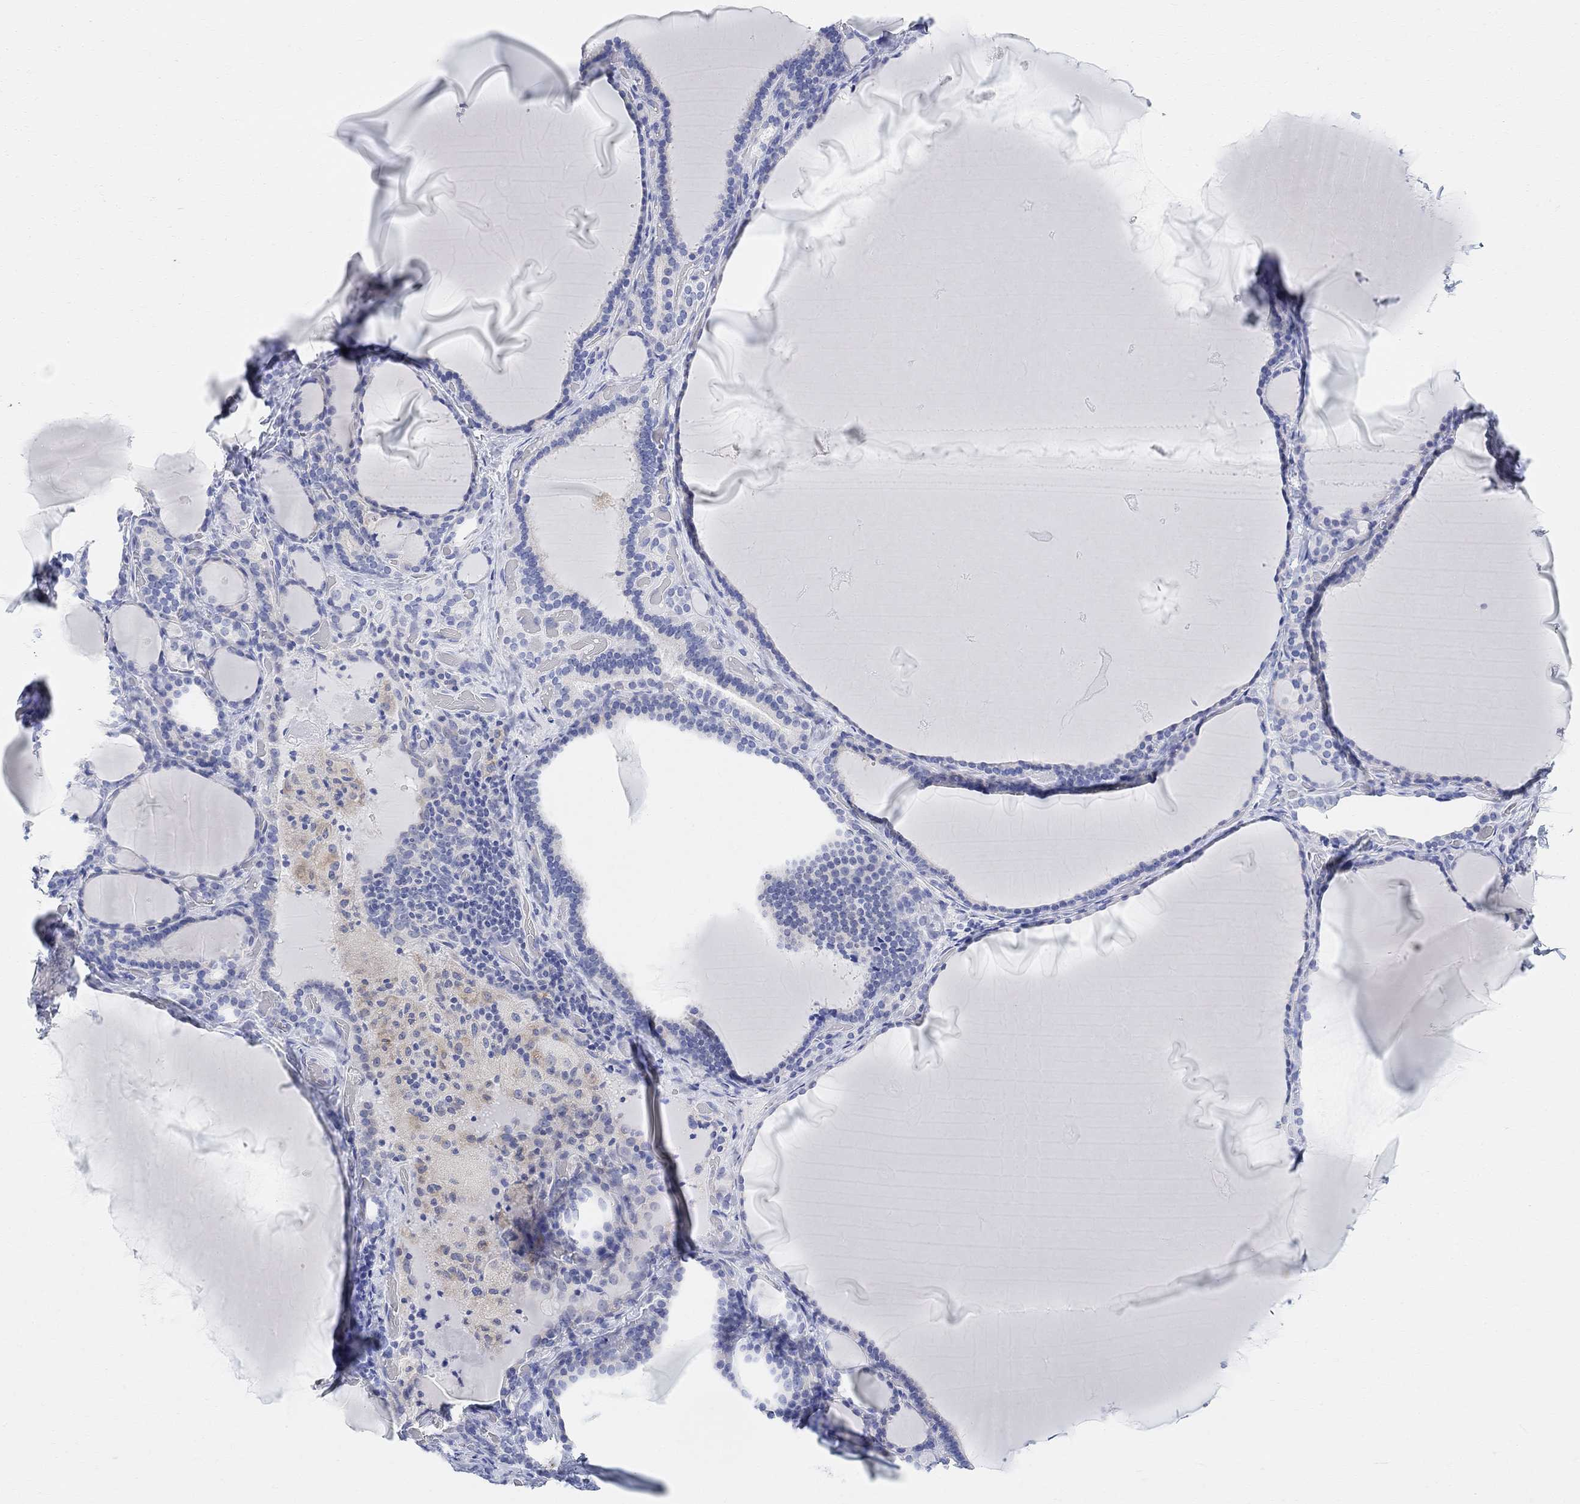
{"staining": {"intensity": "negative", "quantity": "none", "location": "none"}, "tissue": "thyroid gland", "cell_type": "Glandular cells", "image_type": "normal", "snomed": [{"axis": "morphology", "description": "Normal tissue, NOS"}, {"axis": "morphology", "description": "Hyperplasia, NOS"}, {"axis": "topography", "description": "Thyroid gland"}], "caption": "Immunohistochemistry (IHC) of benign human thyroid gland shows no staining in glandular cells.", "gene": "RETNLB", "patient": {"sex": "female", "age": 27}}